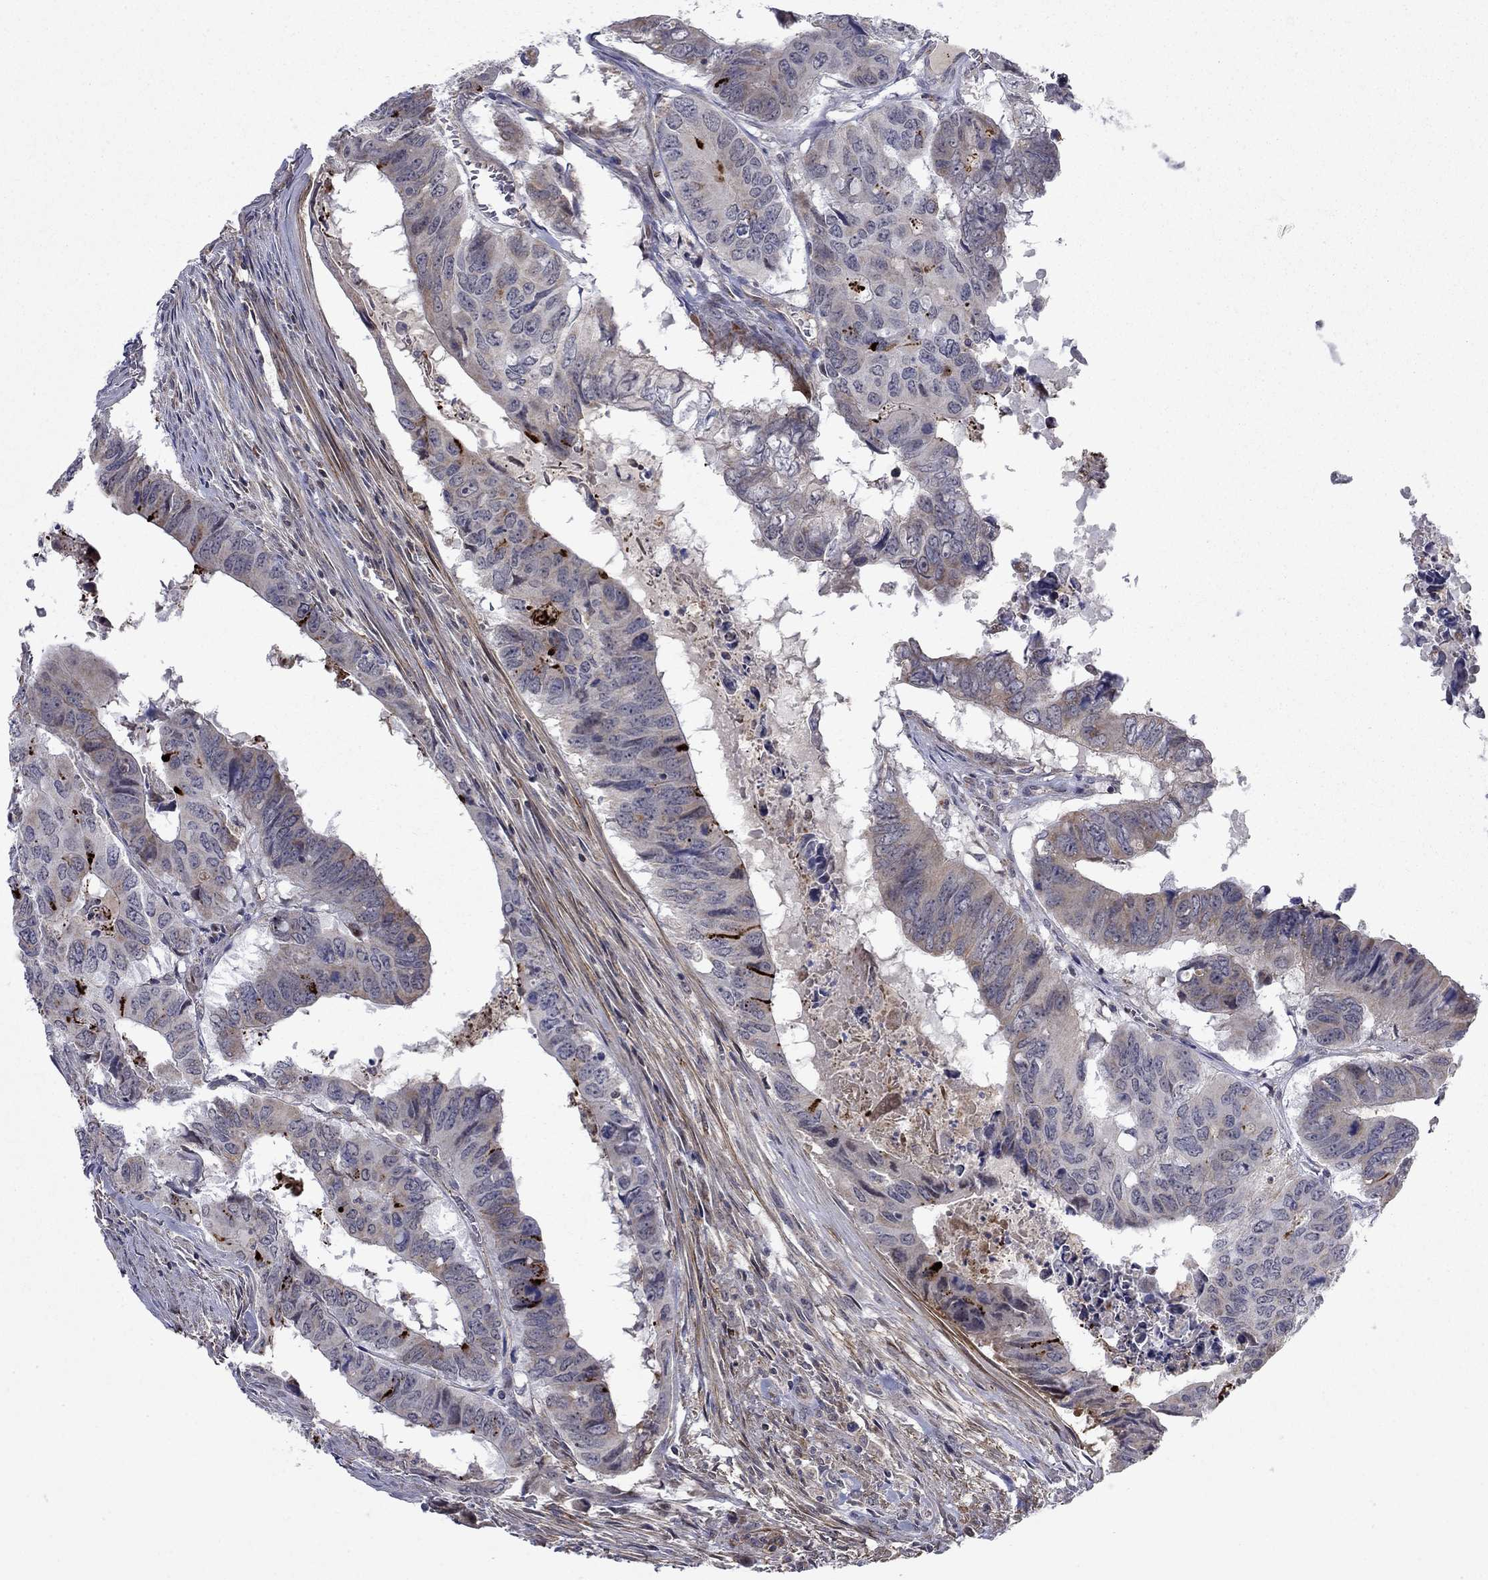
{"staining": {"intensity": "weak", "quantity": "<25%", "location": "cytoplasmic/membranous"}, "tissue": "colorectal cancer", "cell_type": "Tumor cells", "image_type": "cancer", "snomed": [{"axis": "morphology", "description": "Adenocarcinoma, NOS"}, {"axis": "topography", "description": "Colon"}], "caption": "DAB (3,3'-diaminobenzidine) immunohistochemical staining of human colorectal adenocarcinoma shows no significant staining in tumor cells.", "gene": "DOP1B", "patient": {"sex": "male", "age": 79}}